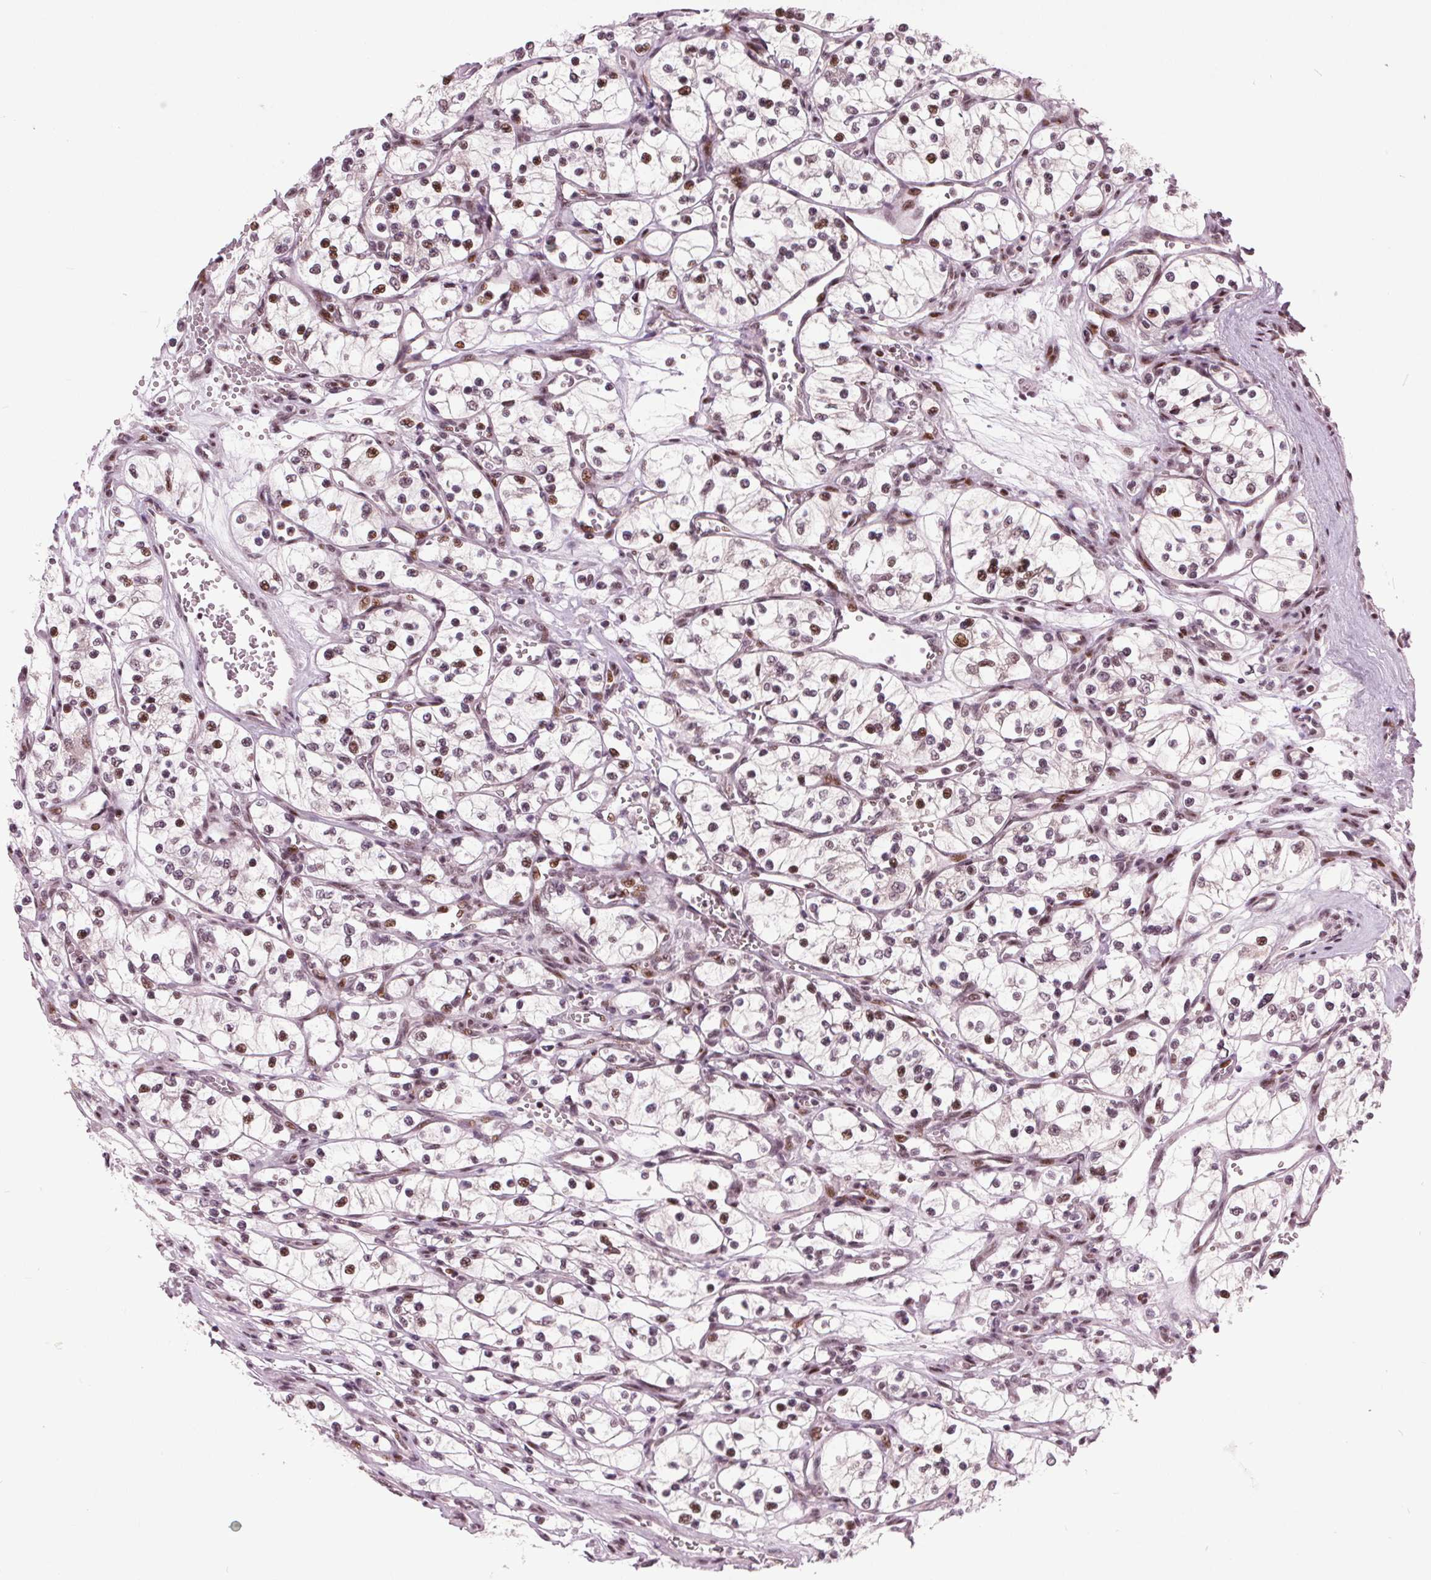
{"staining": {"intensity": "moderate", "quantity": "25%-75%", "location": "nuclear"}, "tissue": "renal cancer", "cell_type": "Tumor cells", "image_type": "cancer", "snomed": [{"axis": "morphology", "description": "Adenocarcinoma, NOS"}, {"axis": "topography", "description": "Kidney"}], "caption": "Renal cancer (adenocarcinoma) was stained to show a protein in brown. There is medium levels of moderate nuclear expression in approximately 25%-75% of tumor cells.", "gene": "TTC34", "patient": {"sex": "female", "age": 69}}